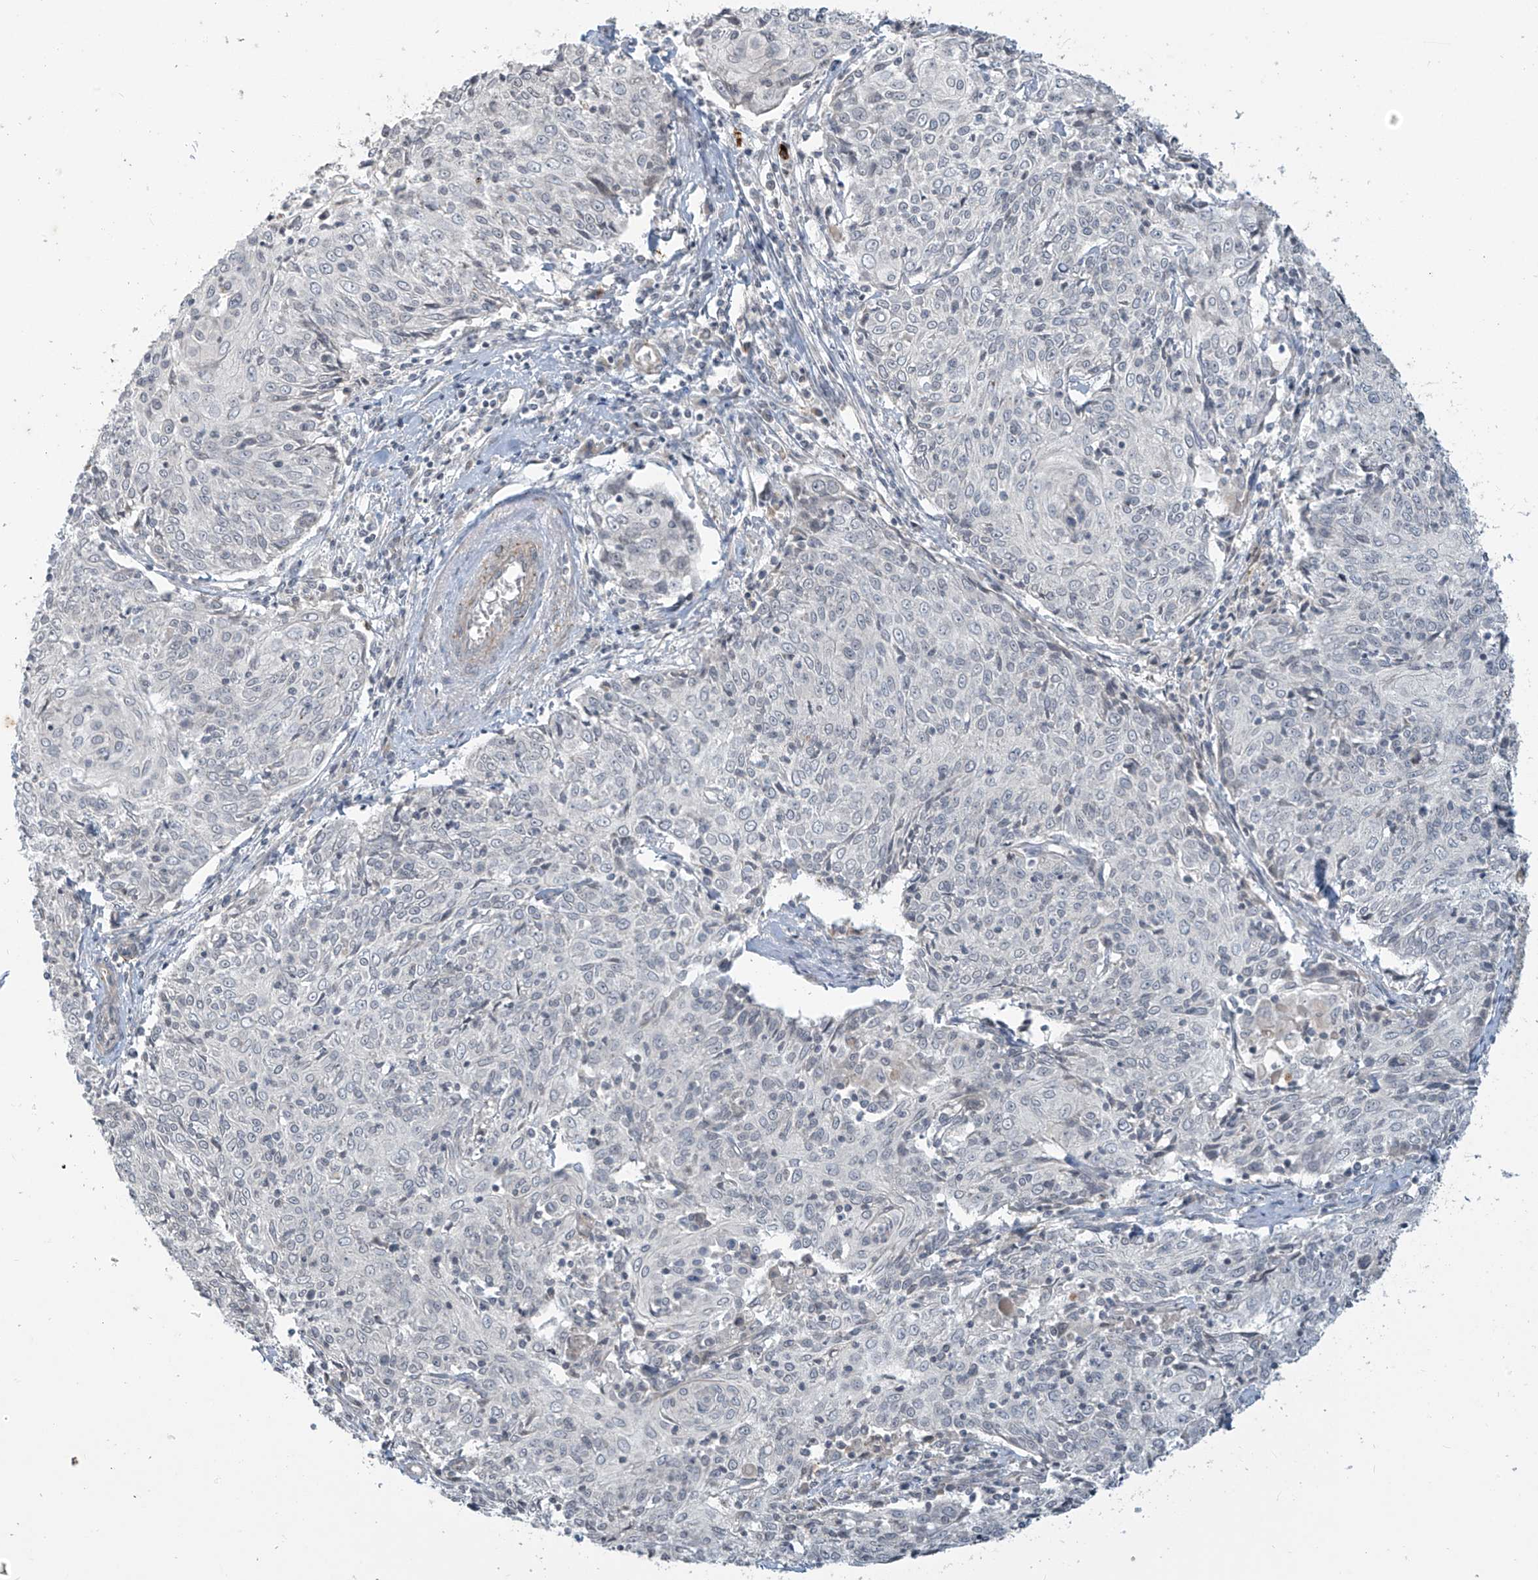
{"staining": {"intensity": "negative", "quantity": "none", "location": "none"}, "tissue": "cervical cancer", "cell_type": "Tumor cells", "image_type": "cancer", "snomed": [{"axis": "morphology", "description": "Squamous cell carcinoma, NOS"}, {"axis": "topography", "description": "Cervix"}], "caption": "Immunohistochemical staining of human cervical cancer (squamous cell carcinoma) exhibits no significant positivity in tumor cells.", "gene": "DGKQ", "patient": {"sex": "female", "age": 48}}